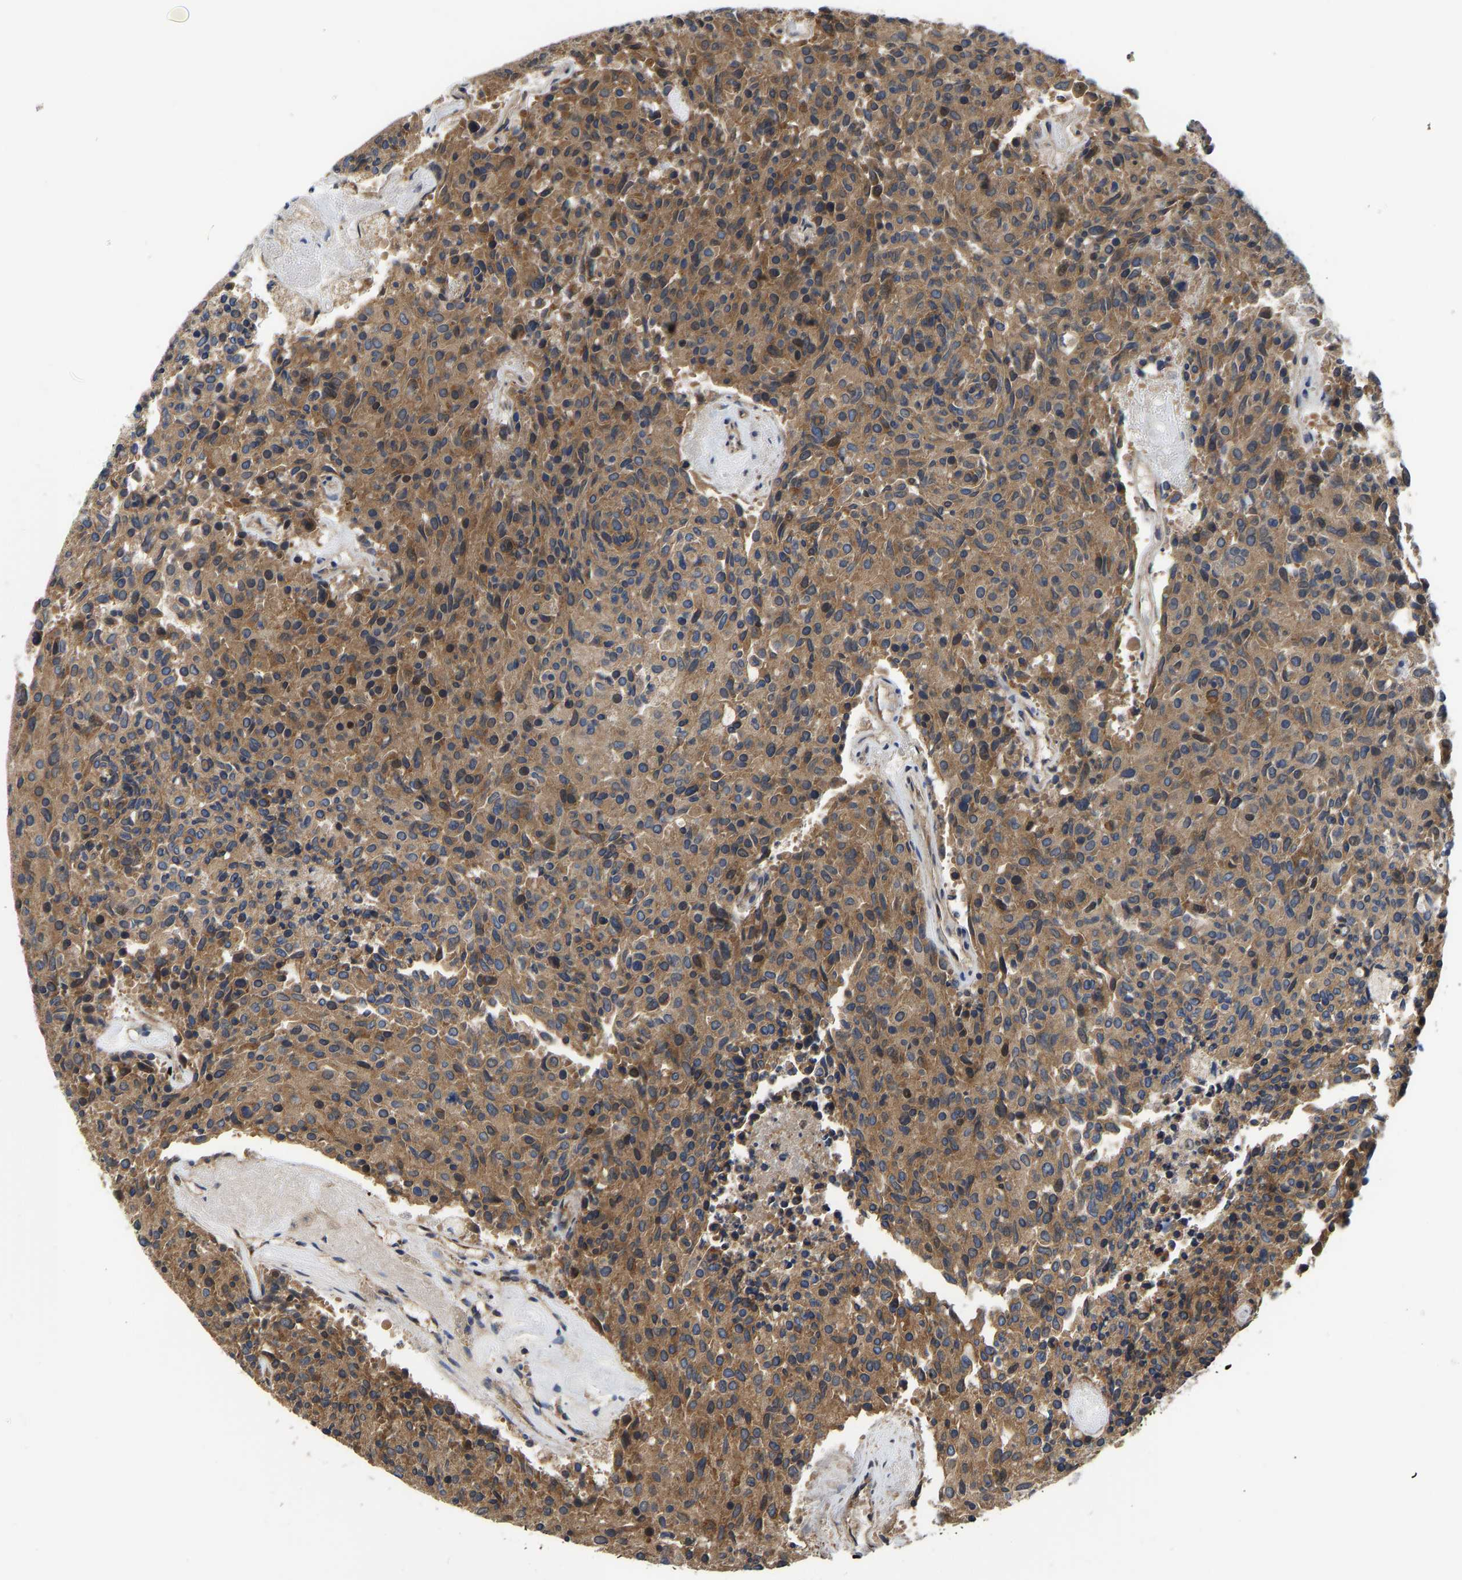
{"staining": {"intensity": "moderate", "quantity": ">75%", "location": "cytoplasmic/membranous"}, "tissue": "carcinoid", "cell_type": "Tumor cells", "image_type": "cancer", "snomed": [{"axis": "morphology", "description": "Carcinoid, malignant, NOS"}, {"axis": "topography", "description": "Pancreas"}], "caption": "DAB (3,3'-diaminobenzidine) immunohistochemical staining of human carcinoid displays moderate cytoplasmic/membranous protein staining in approximately >75% of tumor cells.", "gene": "FLNB", "patient": {"sex": "female", "age": 54}}